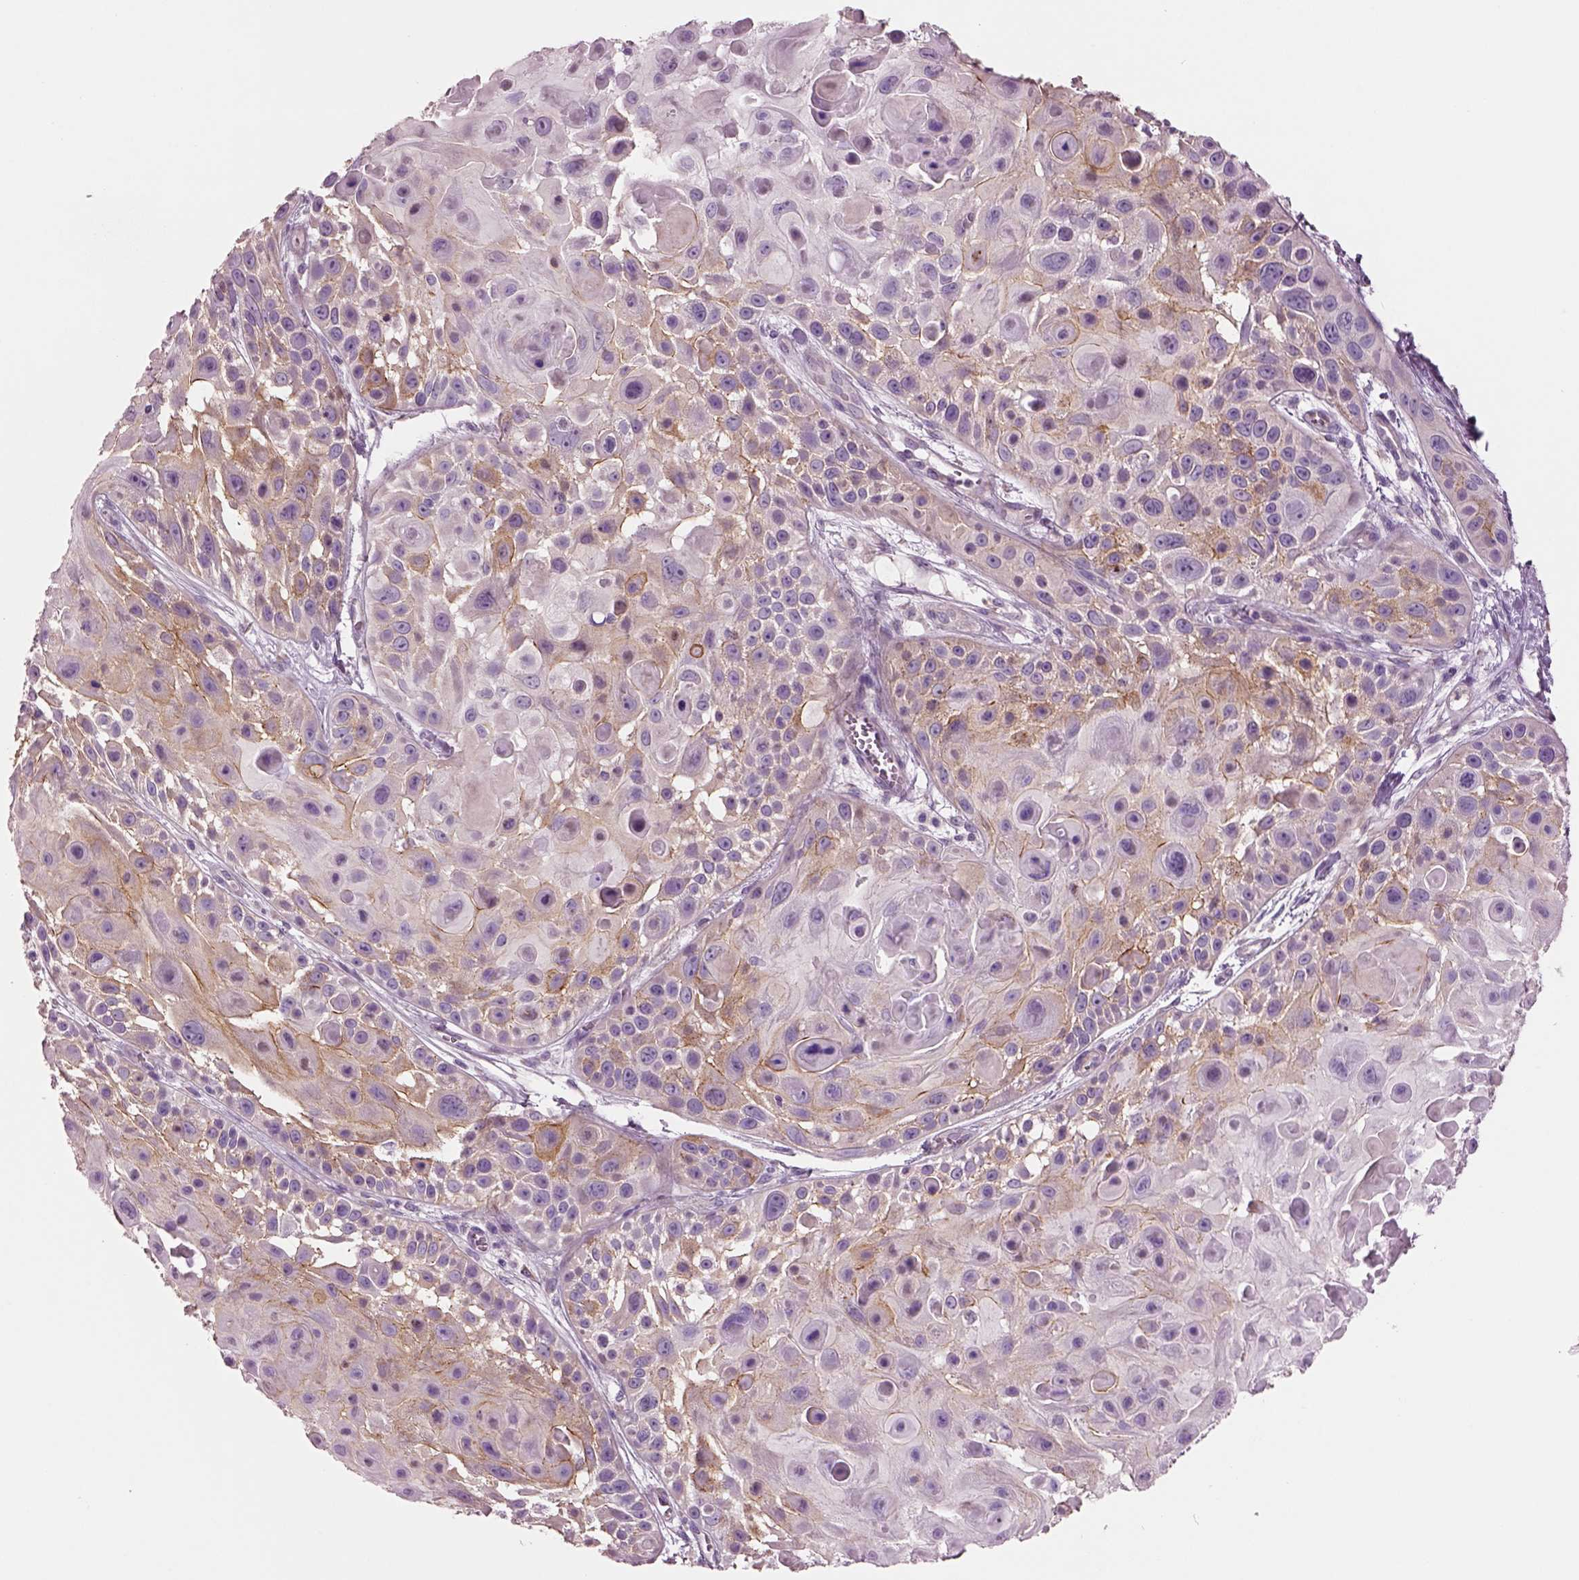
{"staining": {"intensity": "weak", "quantity": "<25%", "location": "cytoplasmic/membranous"}, "tissue": "skin cancer", "cell_type": "Tumor cells", "image_type": "cancer", "snomed": [{"axis": "morphology", "description": "Squamous cell carcinoma, NOS"}, {"axis": "topography", "description": "Skin"}, {"axis": "topography", "description": "Anal"}], "caption": "Image shows no significant protein expression in tumor cells of skin cancer.", "gene": "PLPP7", "patient": {"sex": "female", "age": 75}}